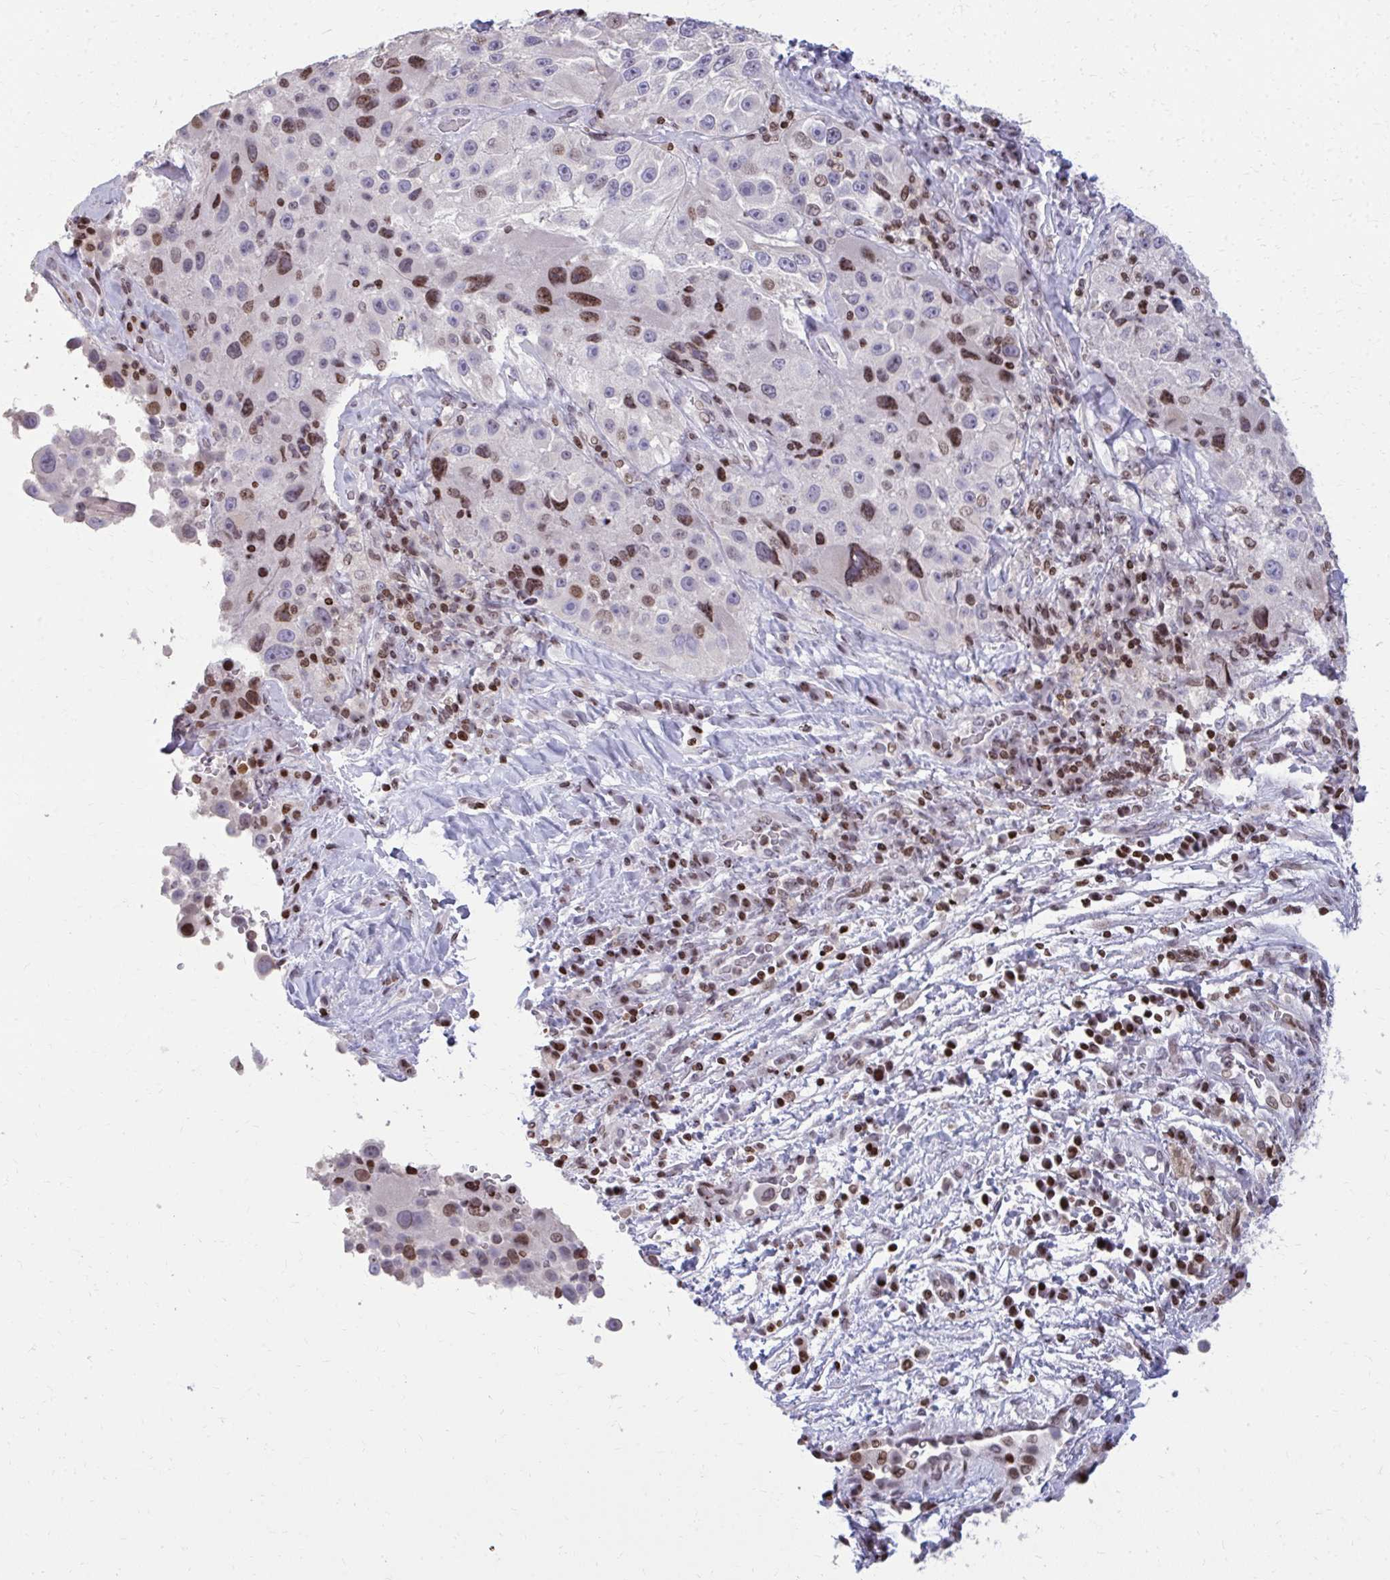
{"staining": {"intensity": "moderate", "quantity": "<25%", "location": "nuclear"}, "tissue": "melanoma", "cell_type": "Tumor cells", "image_type": "cancer", "snomed": [{"axis": "morphology", "description": "Malignant melanoma, Metastatic site"}, {"axis": "topography", "description": "Lymph node"}], "caption": "Protein expression analysis of malignant melanoma (metastatic site) reveals moderate nuclear staining in approximately <25% of tumor cells. (Stains: DAB in brown, nuclei in blue, Microscopy: brightfield microscopy at high magnification).", "gene": "AP5M1", "patient": {"sex": "male", "age": 62}}